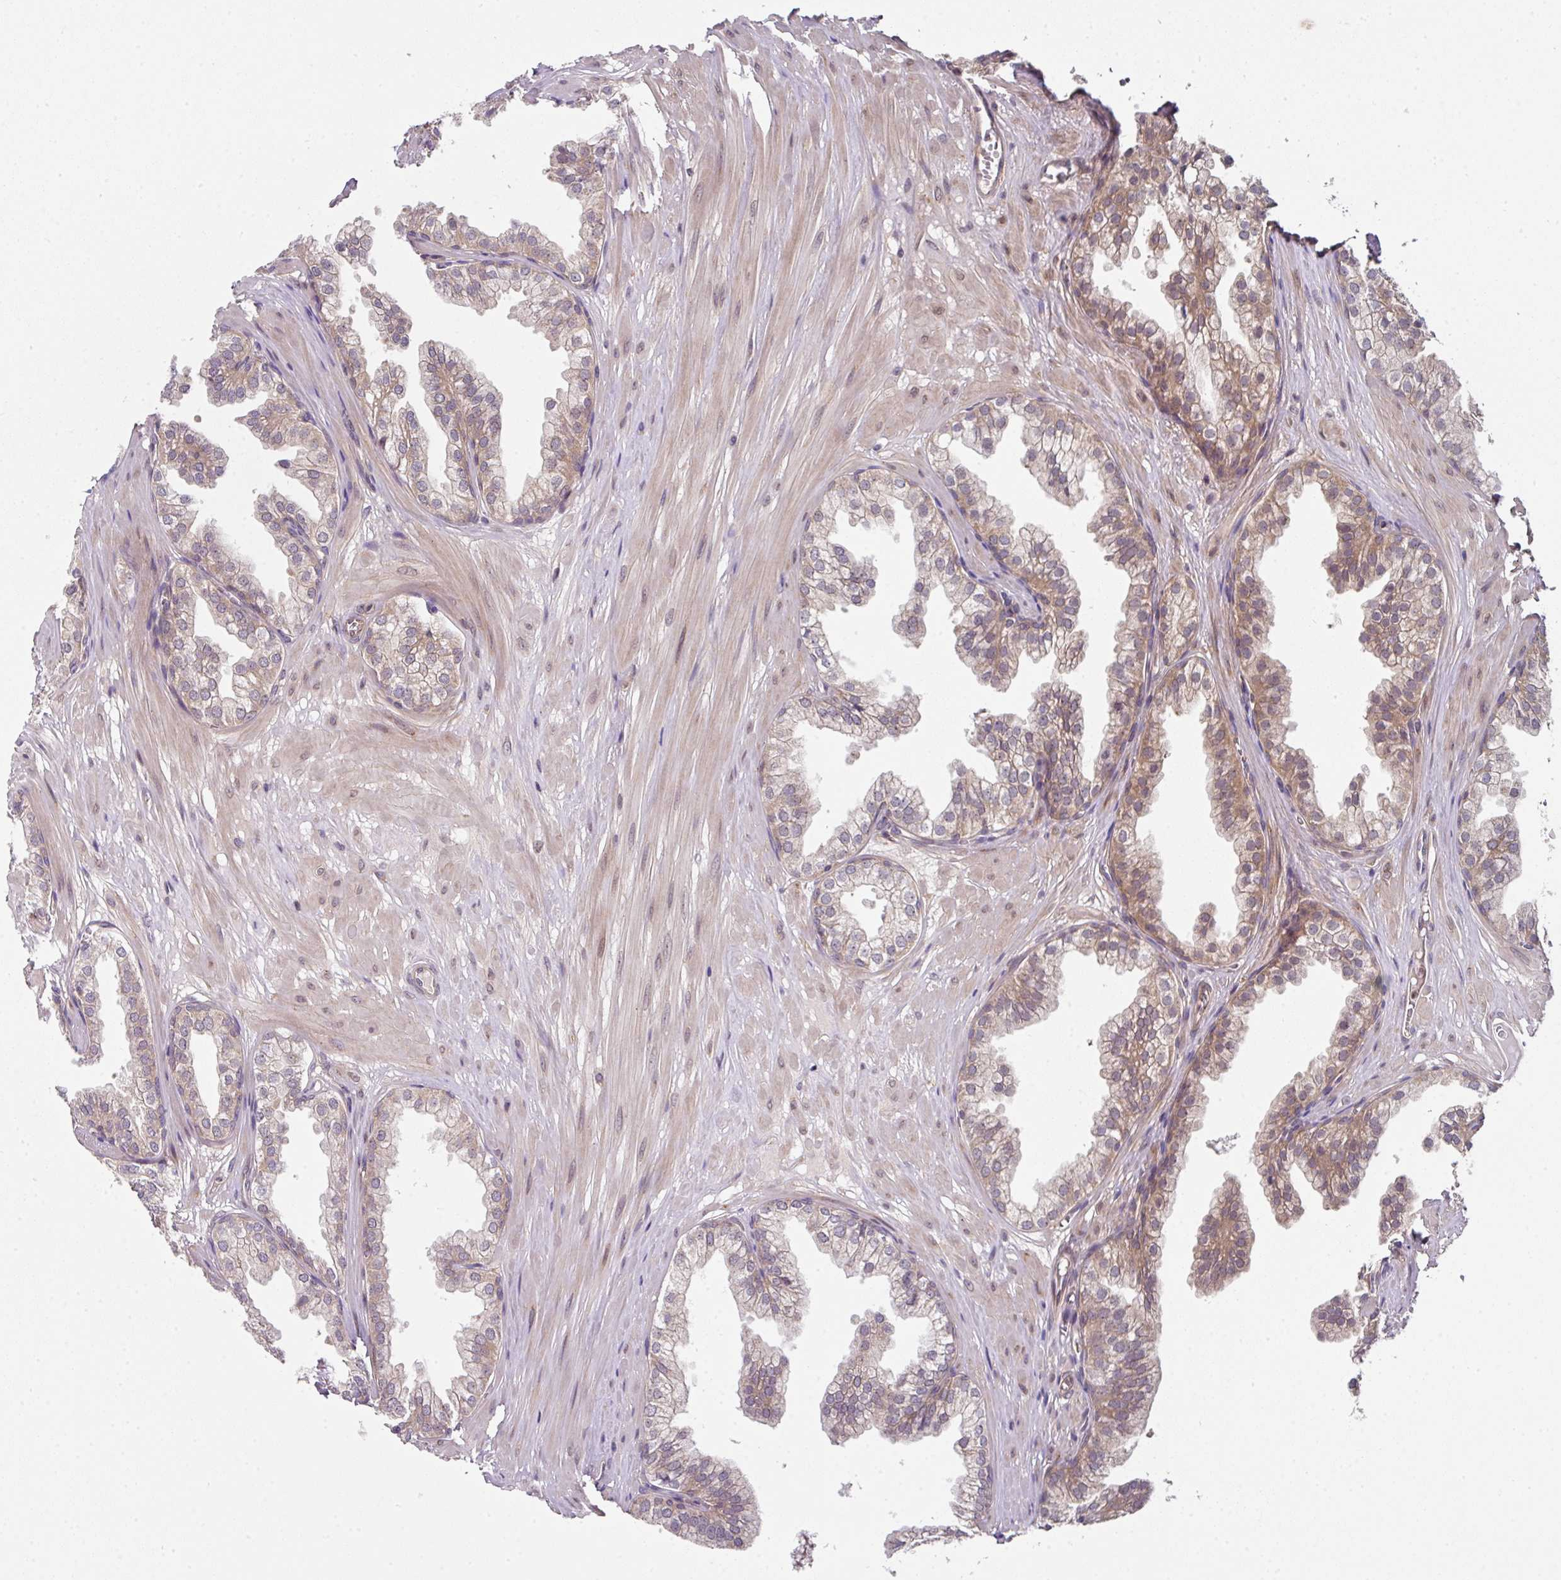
{"staining": {"intensity": "weak", "quantity": "25%-75%", "location": "cytoplasmic/membranous"}, "tissue": "prostate", "cell_type": "Glandular cells", "image_type": "normal", "snomed": [{"axis": "morphology", "description": "Normal tissue, NOS"}, {"axis": "topography", "description": "Prostate"}, {"axis": "topography", "description": "Peripheral nerve tissue"}], "caption": "Immunohistochemical staining of unremarkable prostate shows 25%-75% levels of weak cytoplasmic/membranous protein staining in about 25%-75% of glandular cells.", "gene": "CAMLG", "patient": {"sex": "male", "age": 55}}